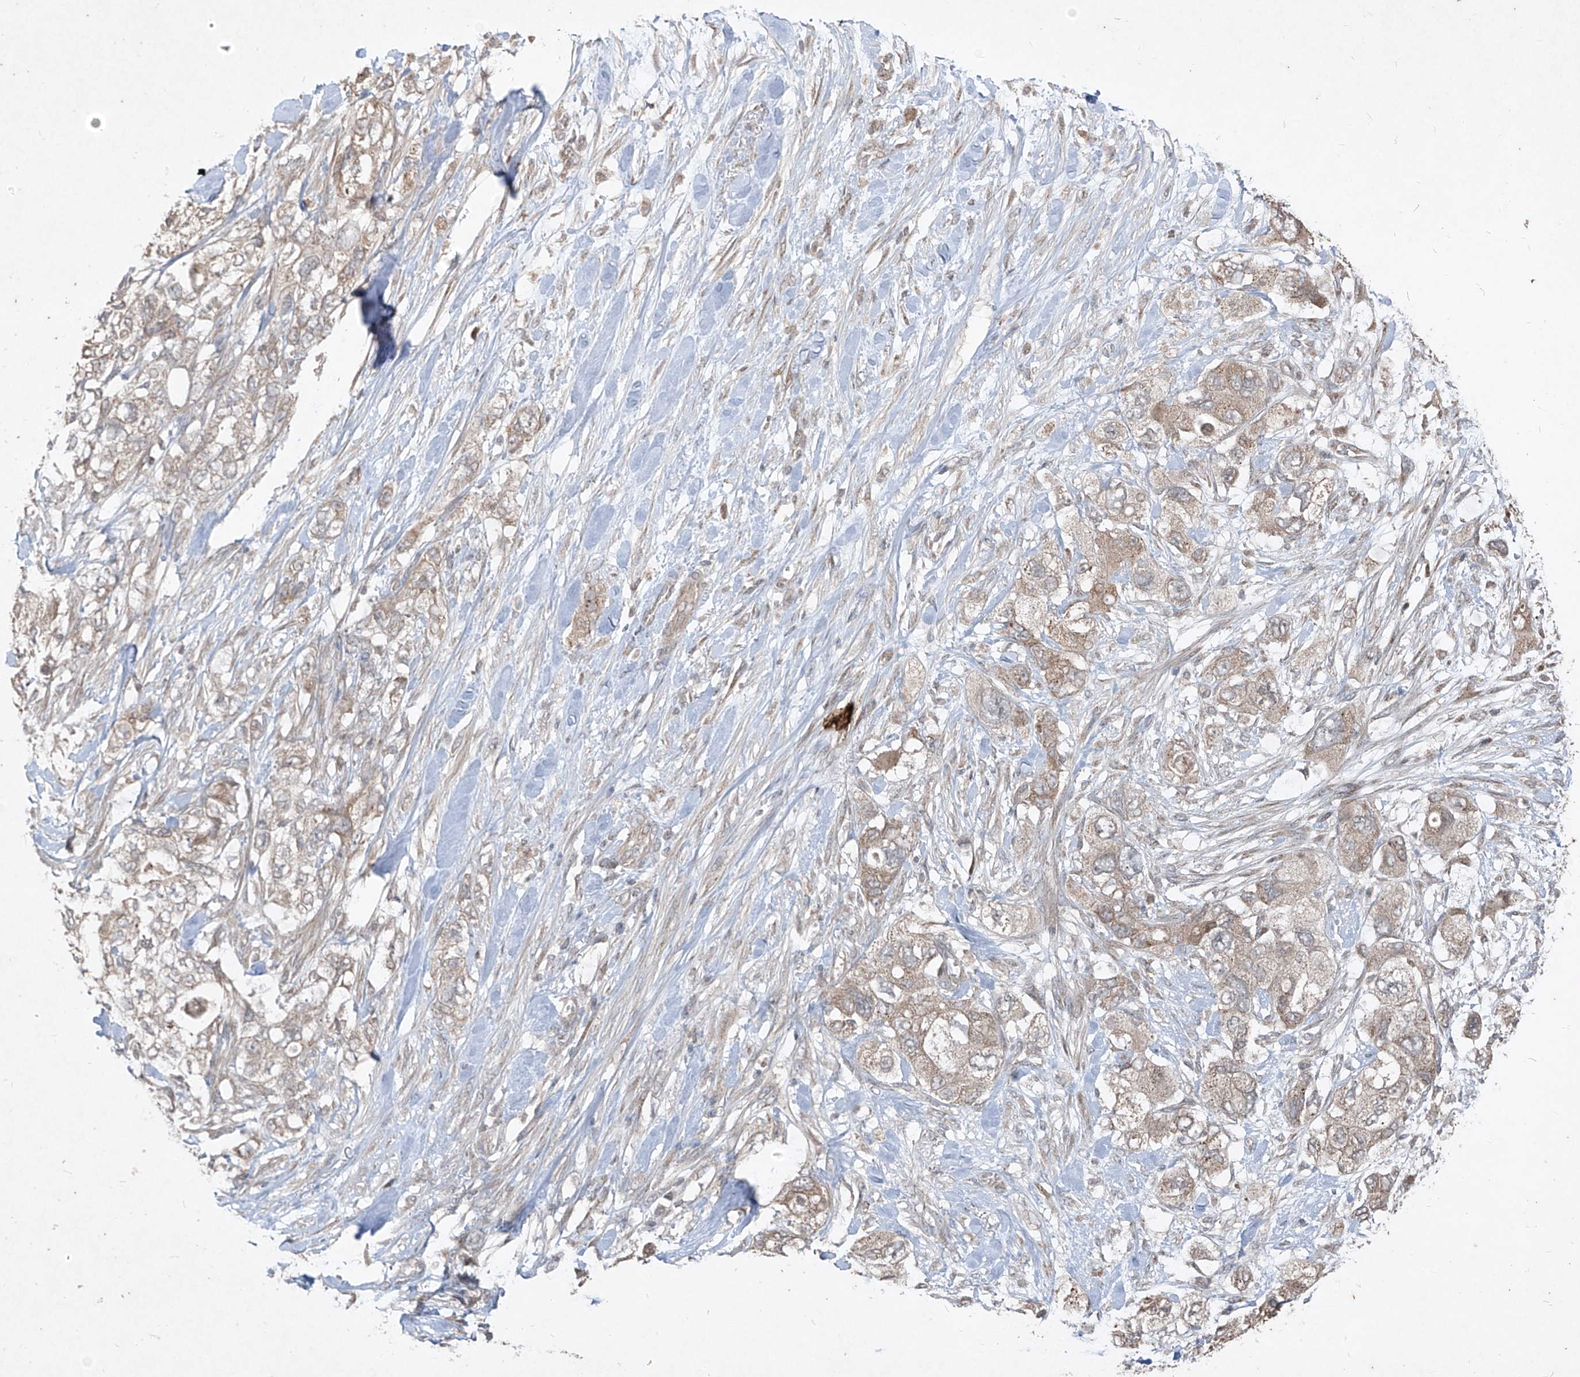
{"staining": {"intensity": "weak", "quantity": ">75%", "location": "cytoplasmic/membranous"}, "tissue": "pancreatic cancer", "cell_type": "Tumor cells", "image_type": "cancer", "snomed": [{"axis": "morphology", "description": "Adenocarcinoma, NOS"}, {"axis": "topography", "description": "Pancreas"}], "caption": "Pancreatic cancer stained for a protein demonstrates weak cytoplasmic/membranous positivity in tumor cells.", "gene": "ABCD3", "patient": {"sex": "female", "age": 73}}